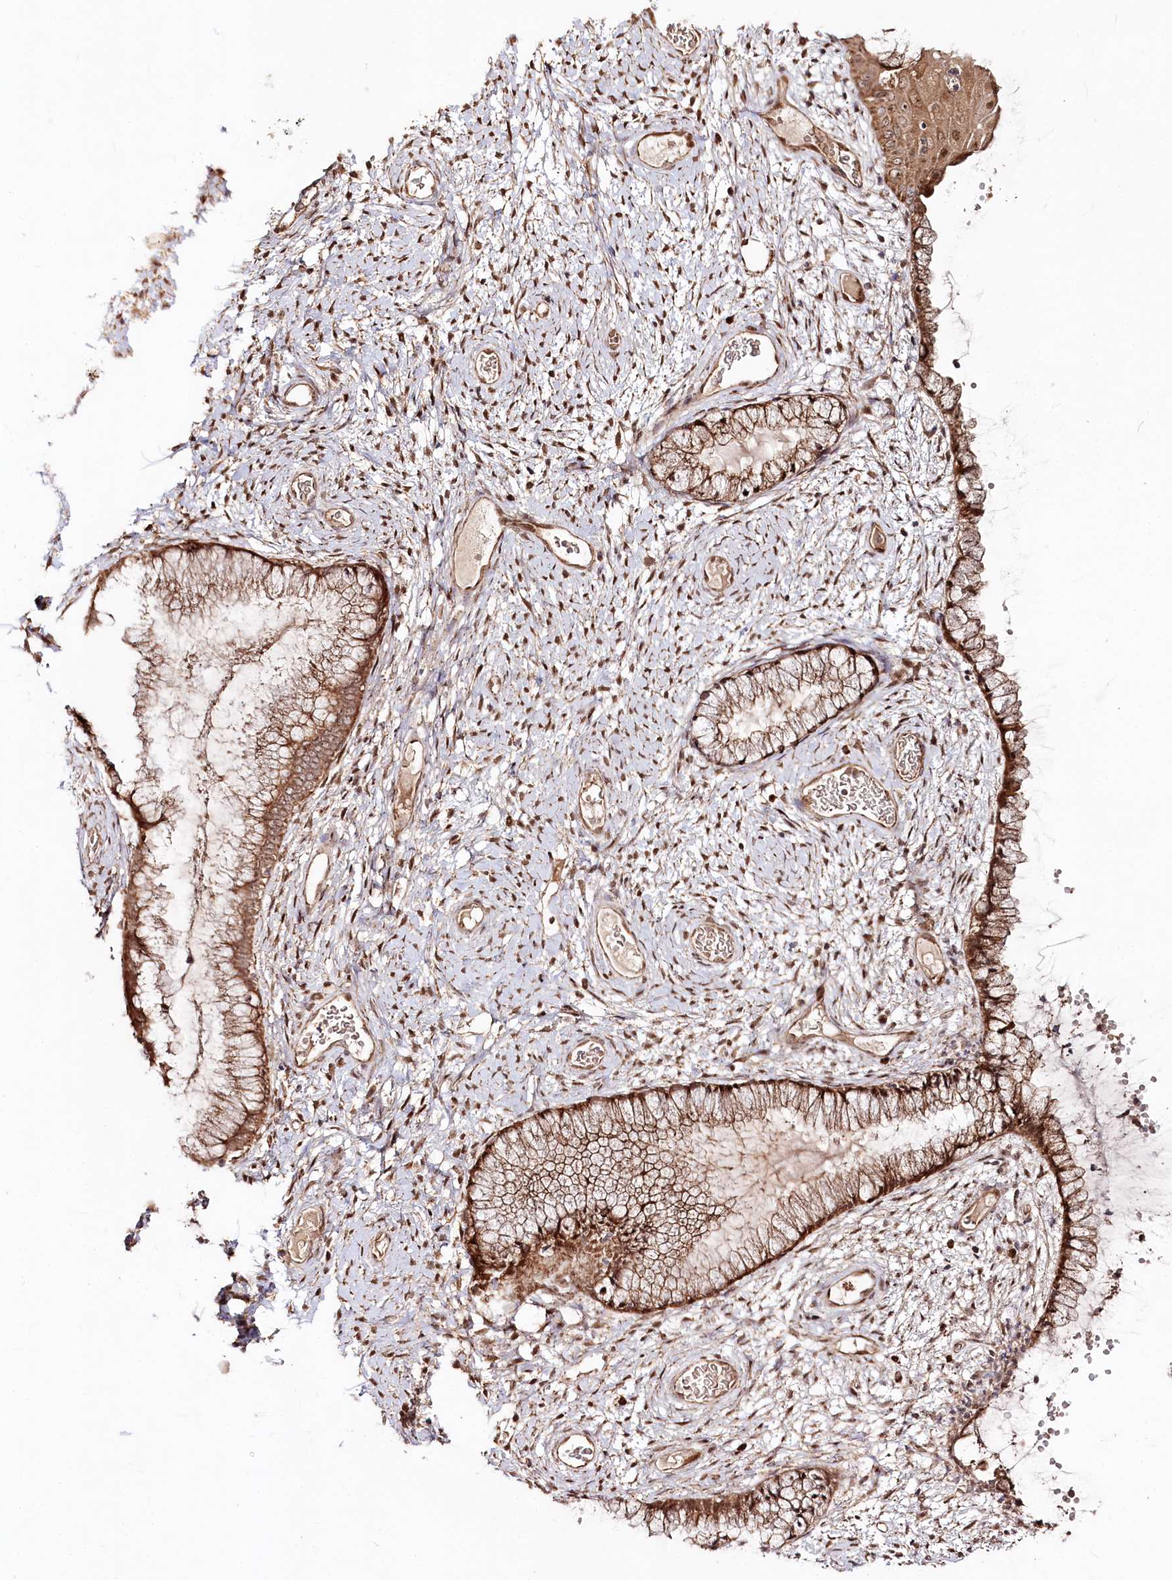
{"staining": {"intensity": "moderate", "quantity": ">75%", "location": "cytoplasmic/membranous"}, "tissue": "cervix", "cell_type": "Glandular cells", "image_type": "normal", "snomed": [{"axis": "morphology", "description": "Normal tissue, NOS"}, {"axis": "topography", "description": "Cervix"}], "caption": "DAB immunohistochemical staining of benign cervix demonstrates moderate cytoplasmic/membranous protein staining in approximately >75% of glandular cells.", "gene": "REXO2", "patient": {"sex": "female", "age": 42}}